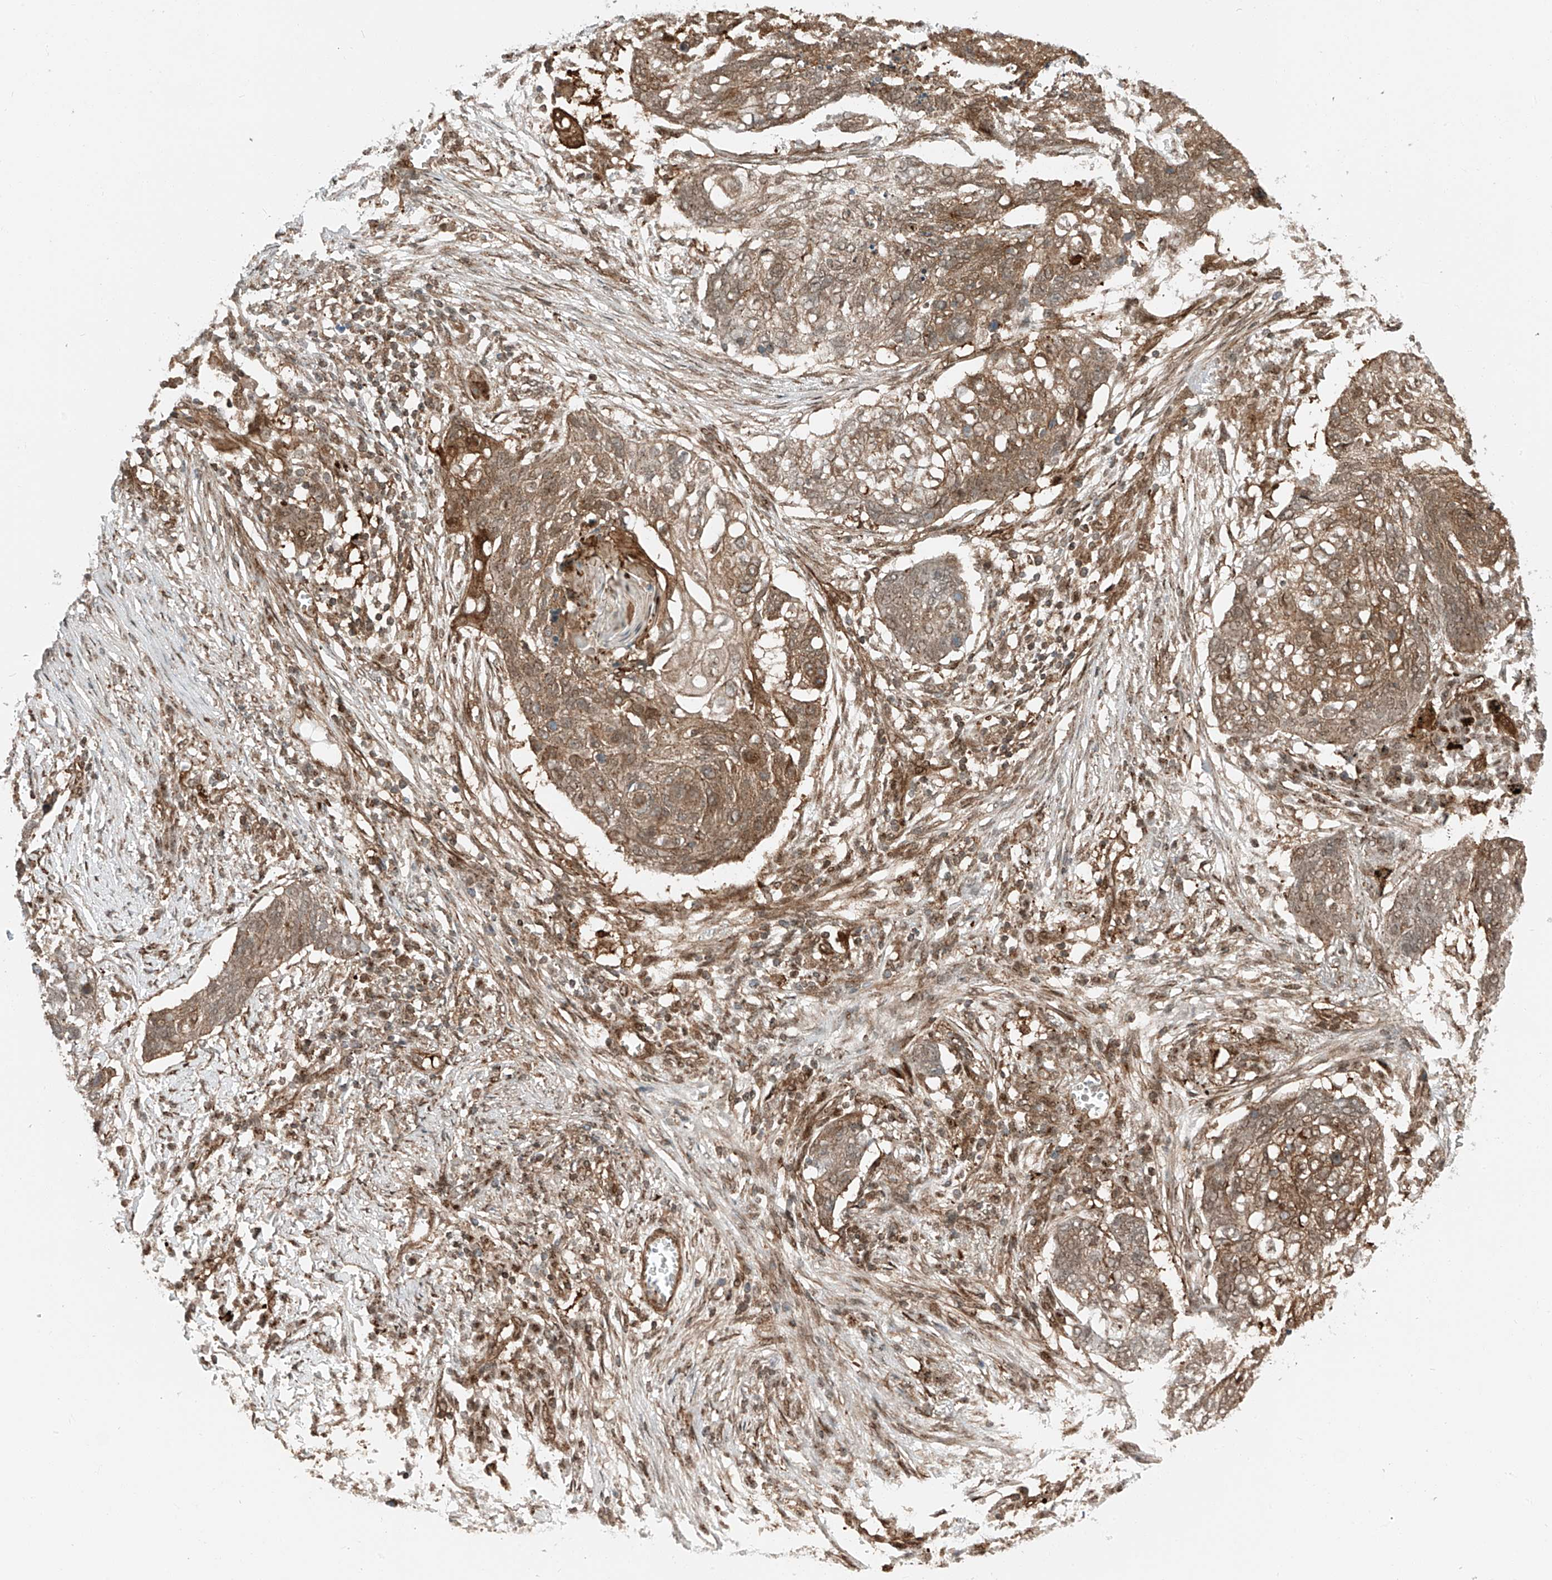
{"staining": {"intensity": "moderate", "quantity": ">75%", "location": "cytoplasmic/membranous"}, "tissue": "lung cancer", "cell_type": "Tumor cells", "image_type": "cancer", "snomed": [{"axis": "morphology", "description": "Squamous cell carcinoma, NOS"}, {"axis": "topography", "description": "Lung"}], "caption": "Lung cancer stained with immunohistochemistry (IHC) exhibits moderate cytoplasmic/membranous staining in approximately >75% of tumor cells.", "gene": "USP48", "patient": {"sex": "female", "age": 63}}